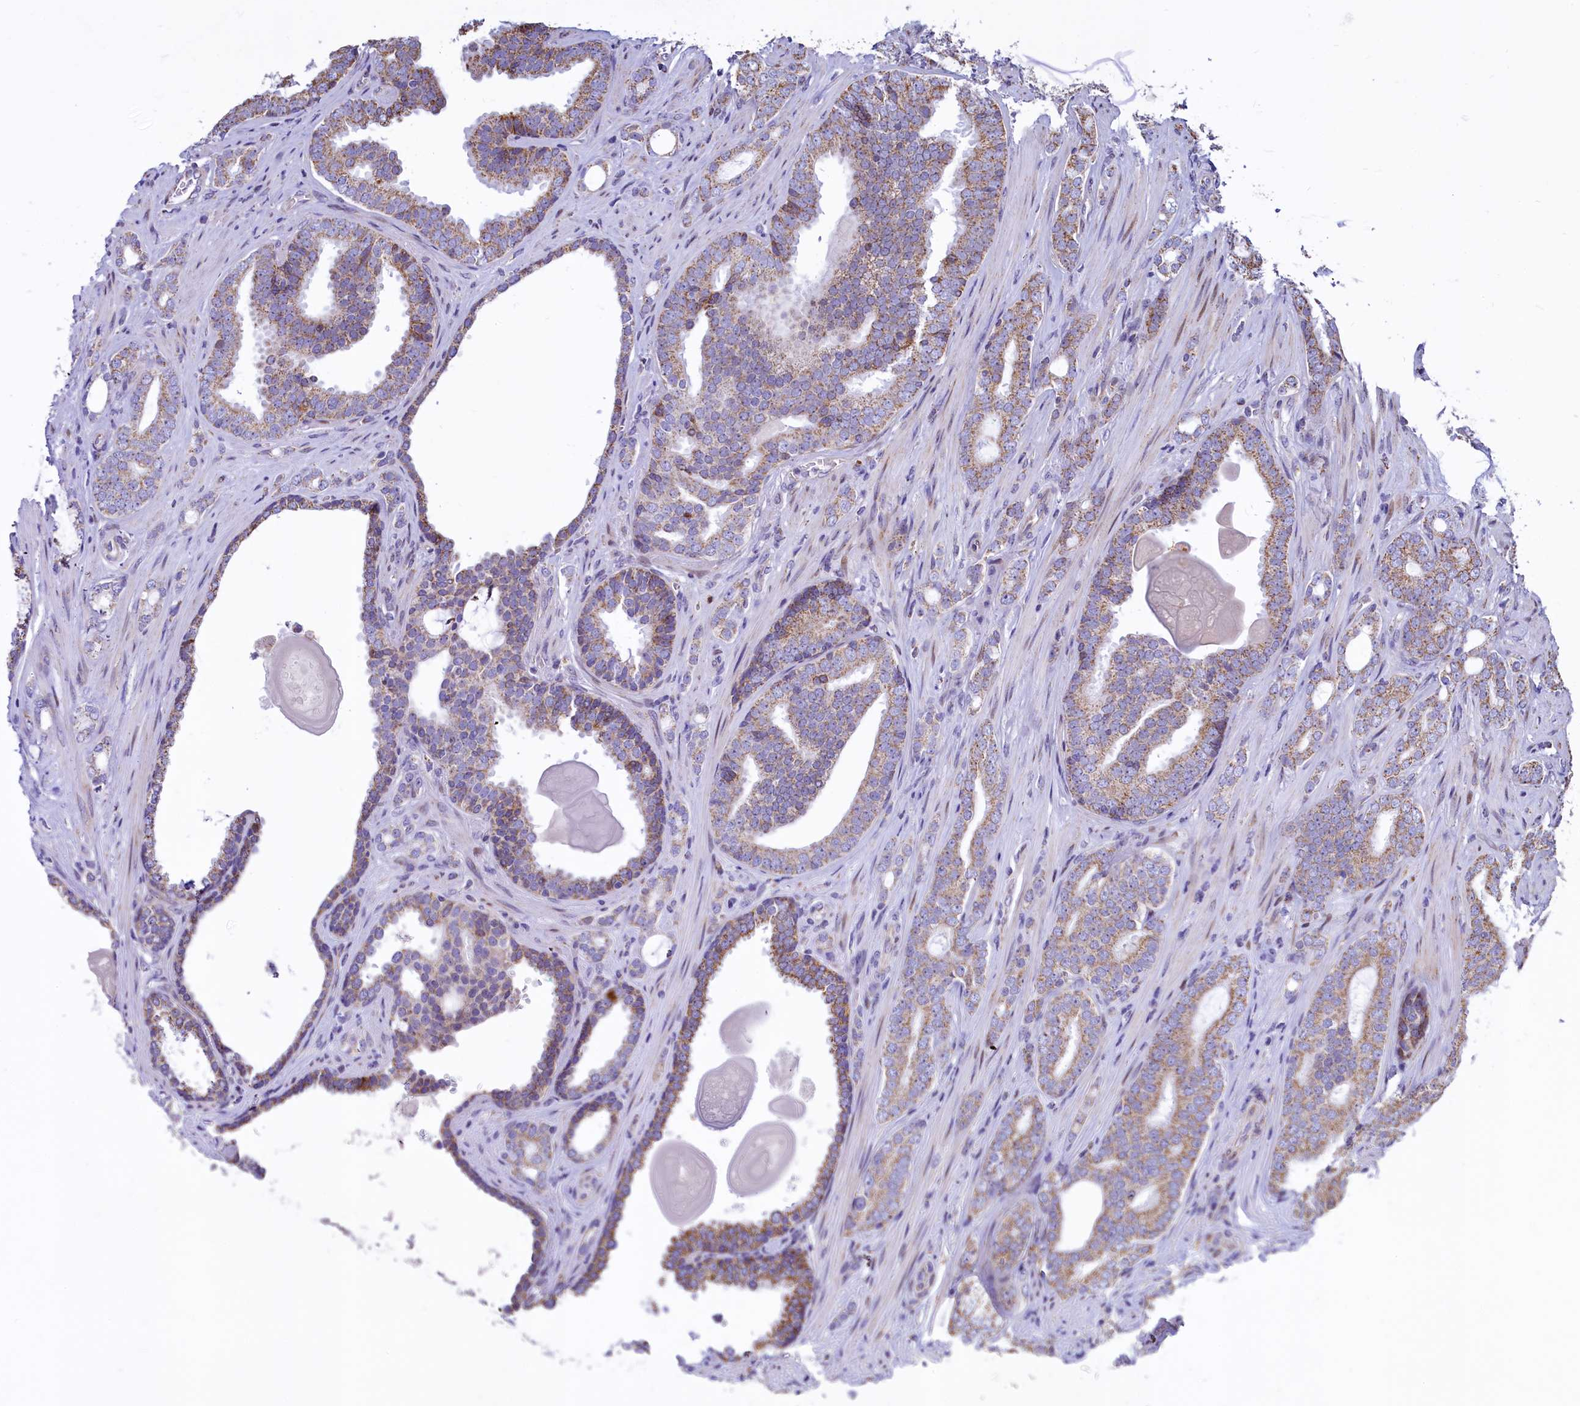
{"staining": {"intensity": "moderate", "quantity": "25%-75%", "location": "cytoplasmic/membranous"}, "tissue": "prostate cancer", "cell_type": "Tumor cells", "image_type": "cancer", "snomed": [{"axis": "morphology", "description": "Adenocarcinoma, High grade"}, {"axis": "topography", "description": "Prostate"}], "caption": "A medium amount of moderate cytoplasmic/membranous expression is appreciated in about 25%-75% of tumor cells in prostate cancer (high-grade adenocarcinoma) tissue.", "gene": "VWCE", "patient": {"sex": "male", "age": 63}}